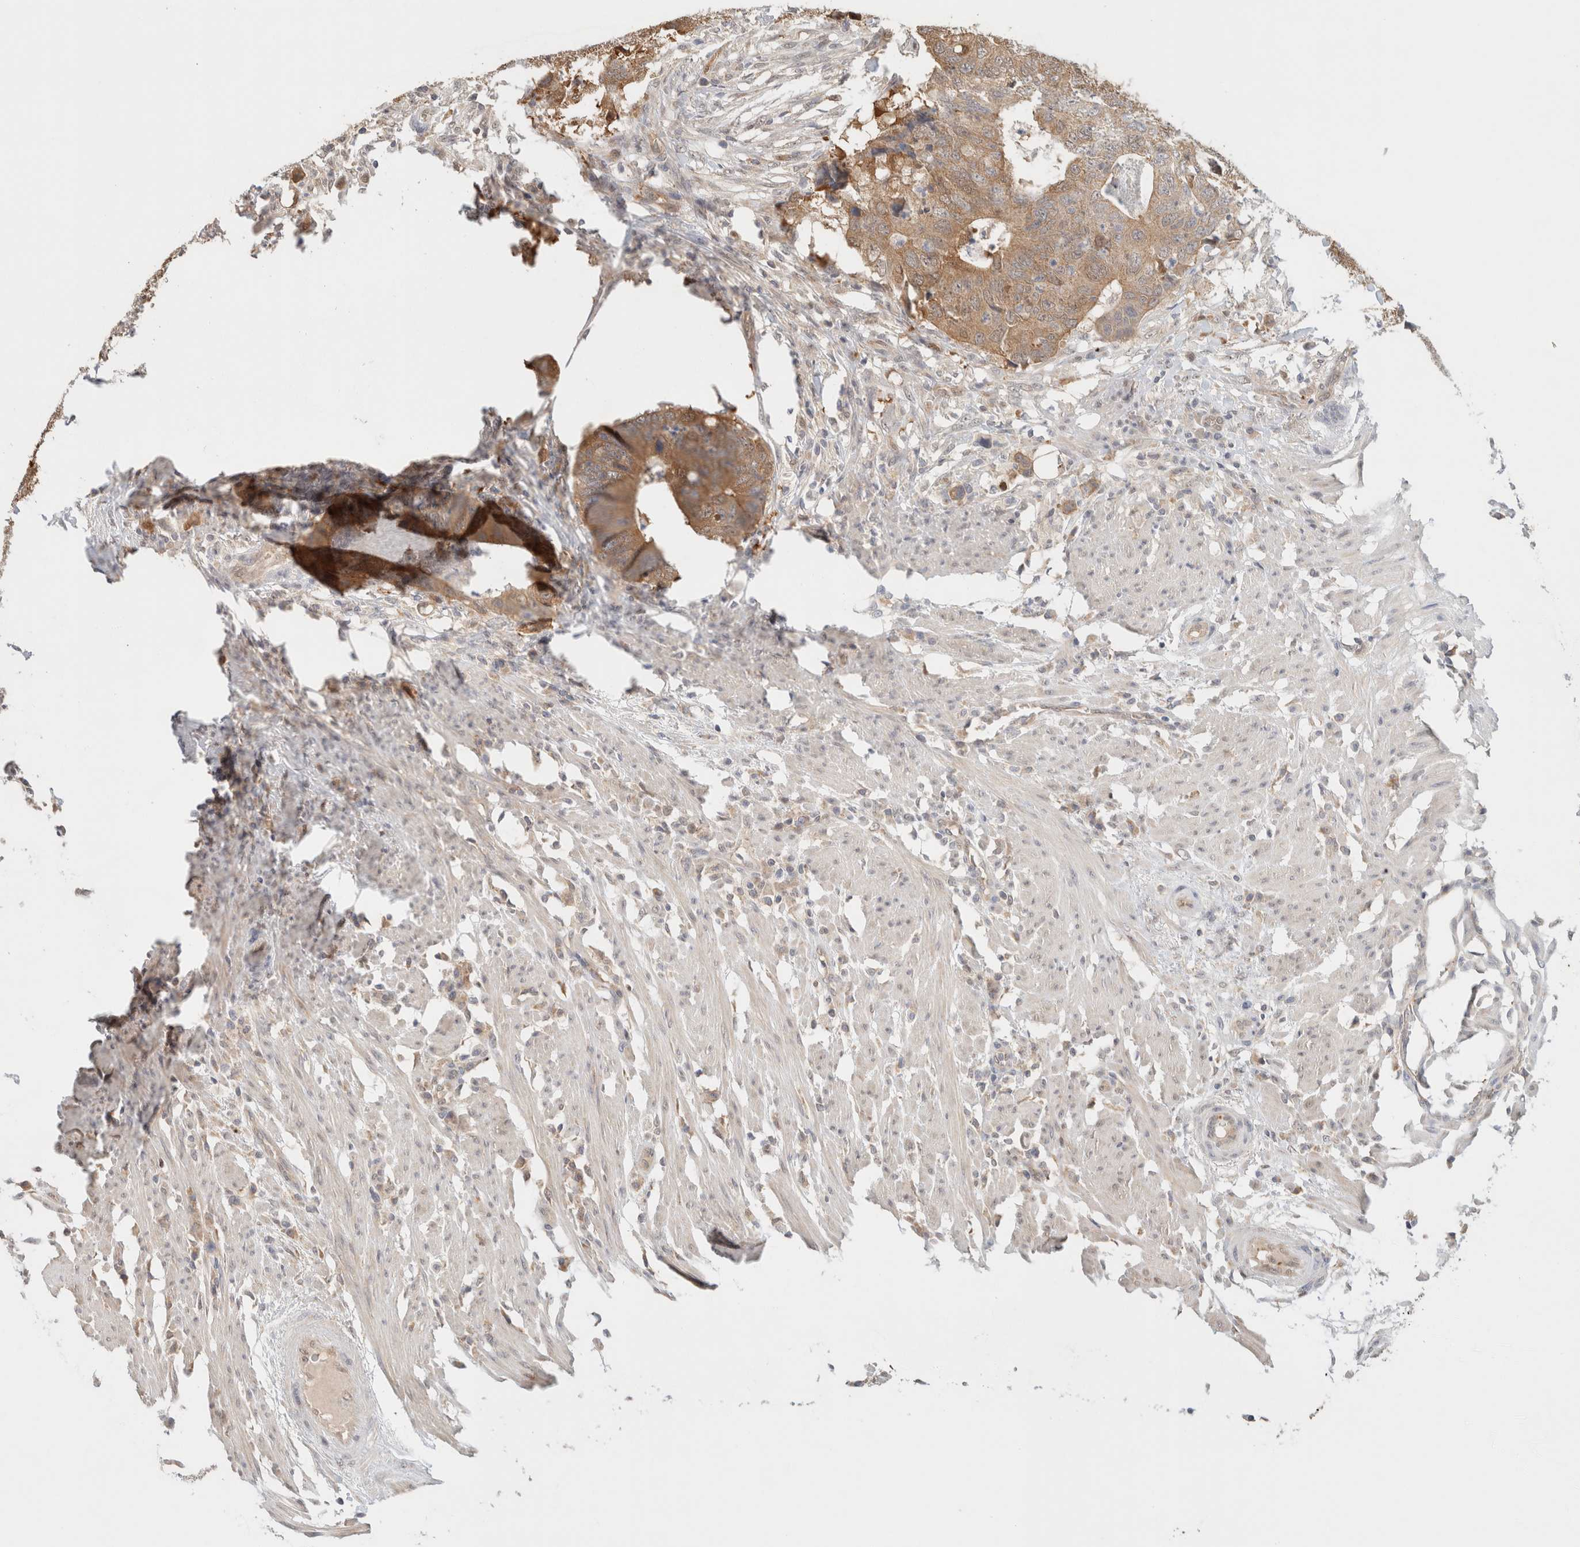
{"staining": {"intensity": "moderate", "quantity": ">75%", "location": "cytoplasmic/membranous"}, "tissue": "colorectal cancer", "cell_type": "Tumor cells", "image_type": "cancer", "snomed": [{"axis": "morphology", "description": "Adenocarcinoma, NOS"}, {"axis": "topography", "description": "Colon"}], "caption": "Approximately >75% of tumor cells in adenocarcinoma (colorectal) display moderate cytoplasmic/membranous protein expression as visualized by brown immunohistochemical staining.", "gene": "CA13", "patient": {"sex": "male", "age": 56}}